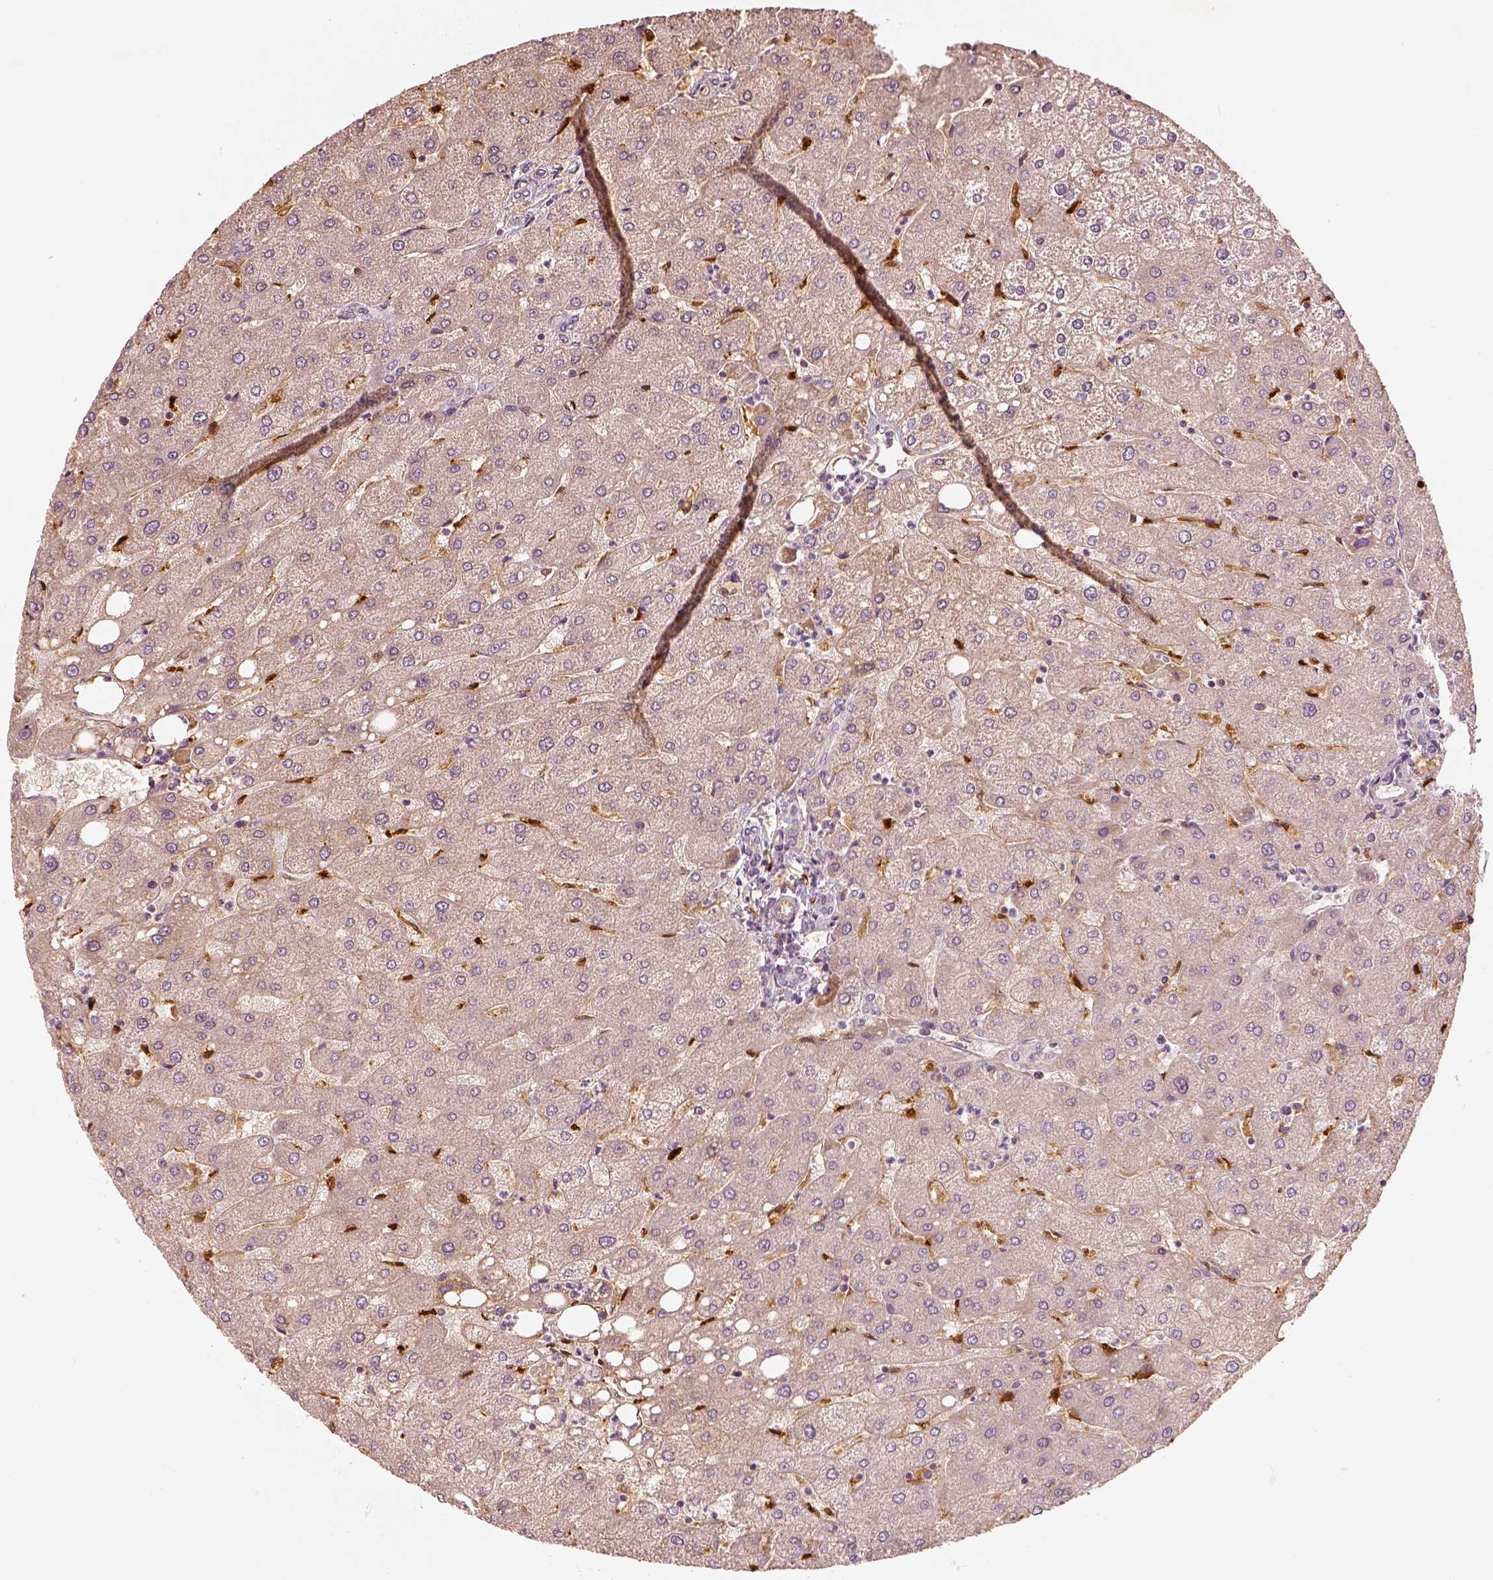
{"staining": {"intensity": "negative", "quantity": "none", "location": "none"}, "tissue": "liver", "cell_type": "Cholangiocytes", "image_type": "normal", "snomed": [{"axis": "morphology", "description": "Normal tissue, NOS"}, {"axis": "topography", "description": "Liver"}], "caption": "Immunohistochemistry (IHC) micrograph of normal human liver stained for a protein (brown), which displays no positivity in cholangiocytes. (Immunohistochemistry, brightfield microscopy, high magnification).", "gene": "FSCN1", "patient": {"sex": "male", "age": 67}}